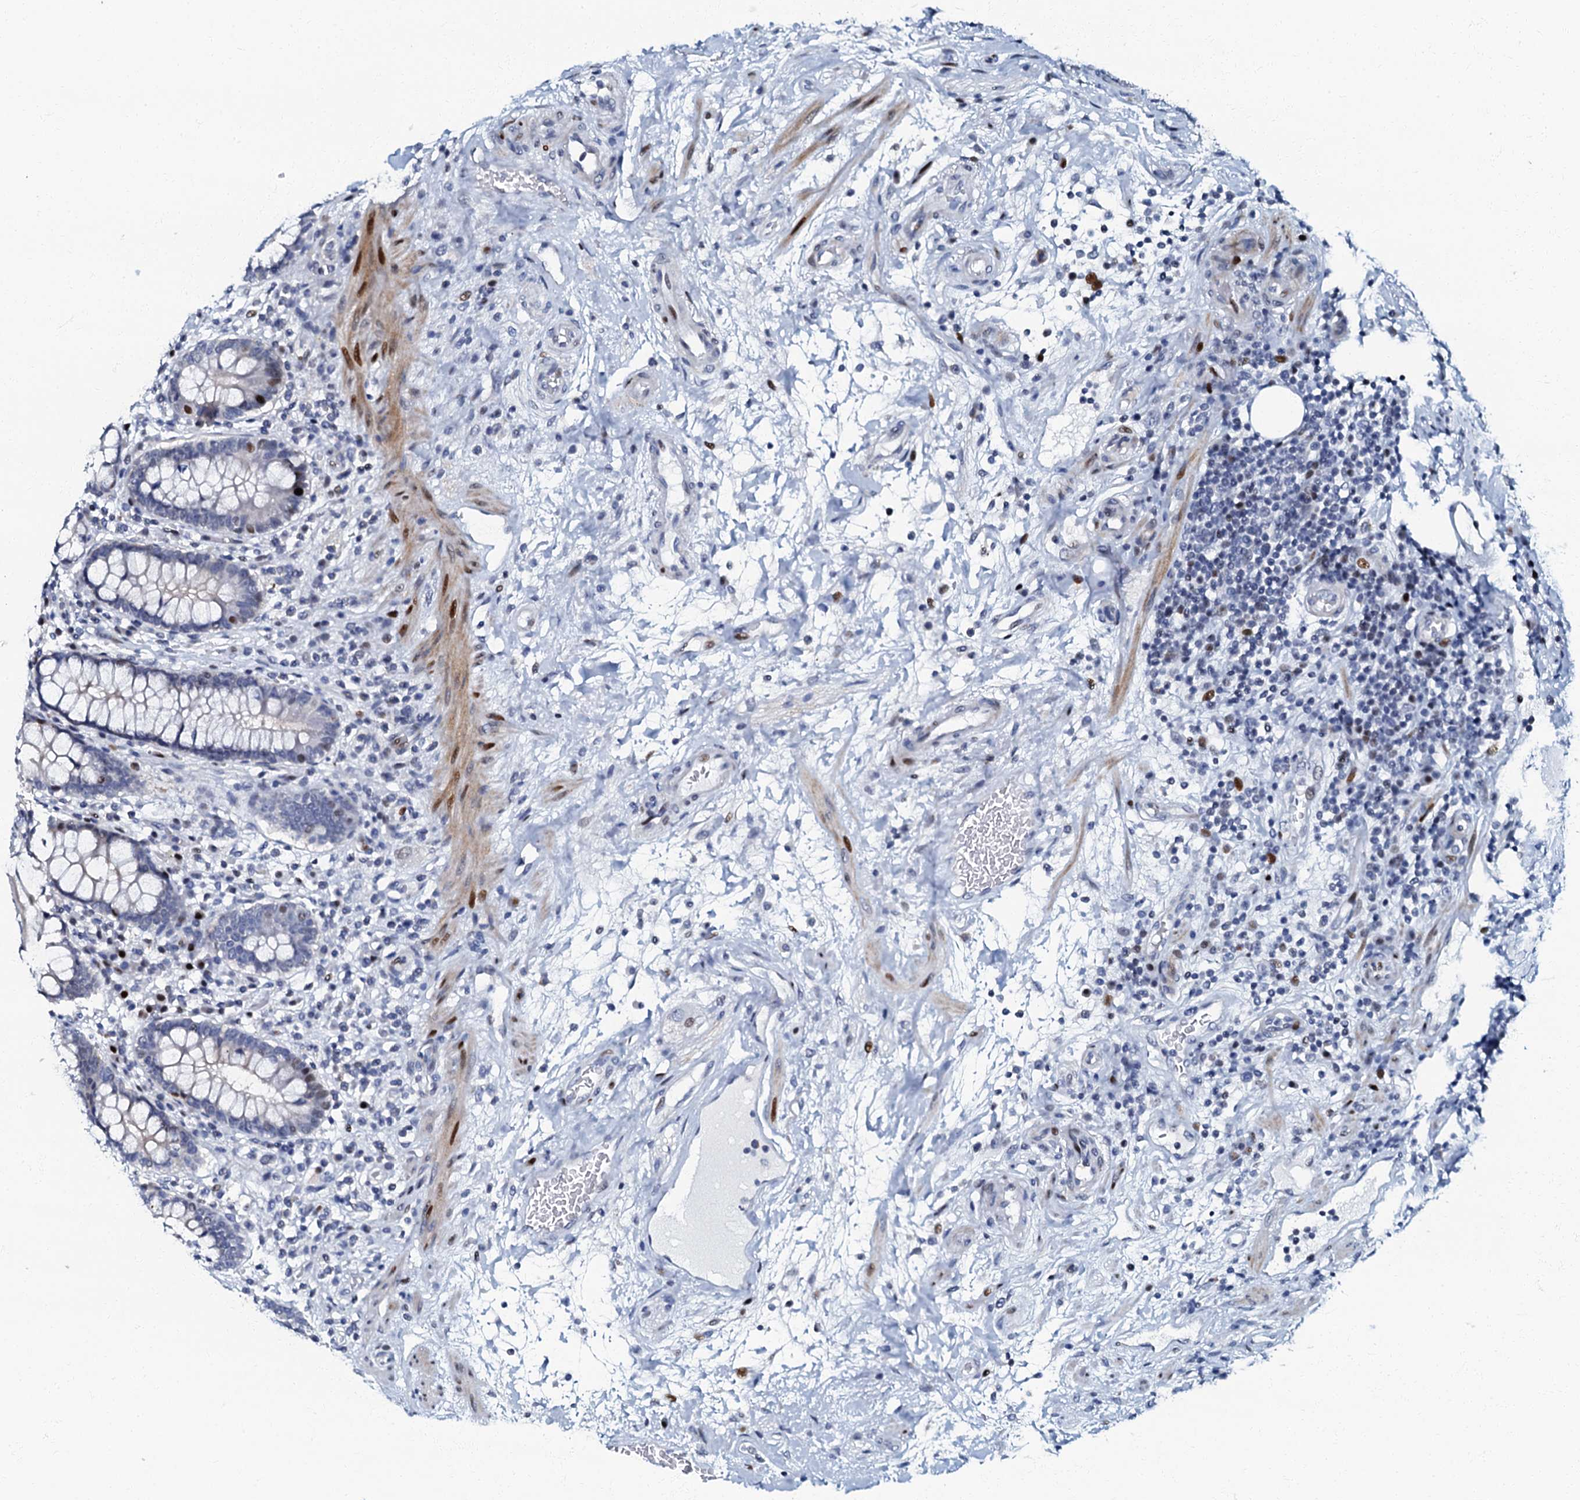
{"staining": {"intensity": "negative", "quantity": "none", "location": "none"}, "tissue": "colon", "cell_type": "Endothelial cells", "image_type": "normal", "snomed": [{"axis": "morphology", "description": "Normal tissue, NOS"}, {"axis": "topography", "description": "Colon"}], "caption": "Immunohistochemical staining of normal human colon exhibits no significant positivity in endothelial cells.", "gene": "MFSD5", "patient": {"sex": "female", "age": 79}}